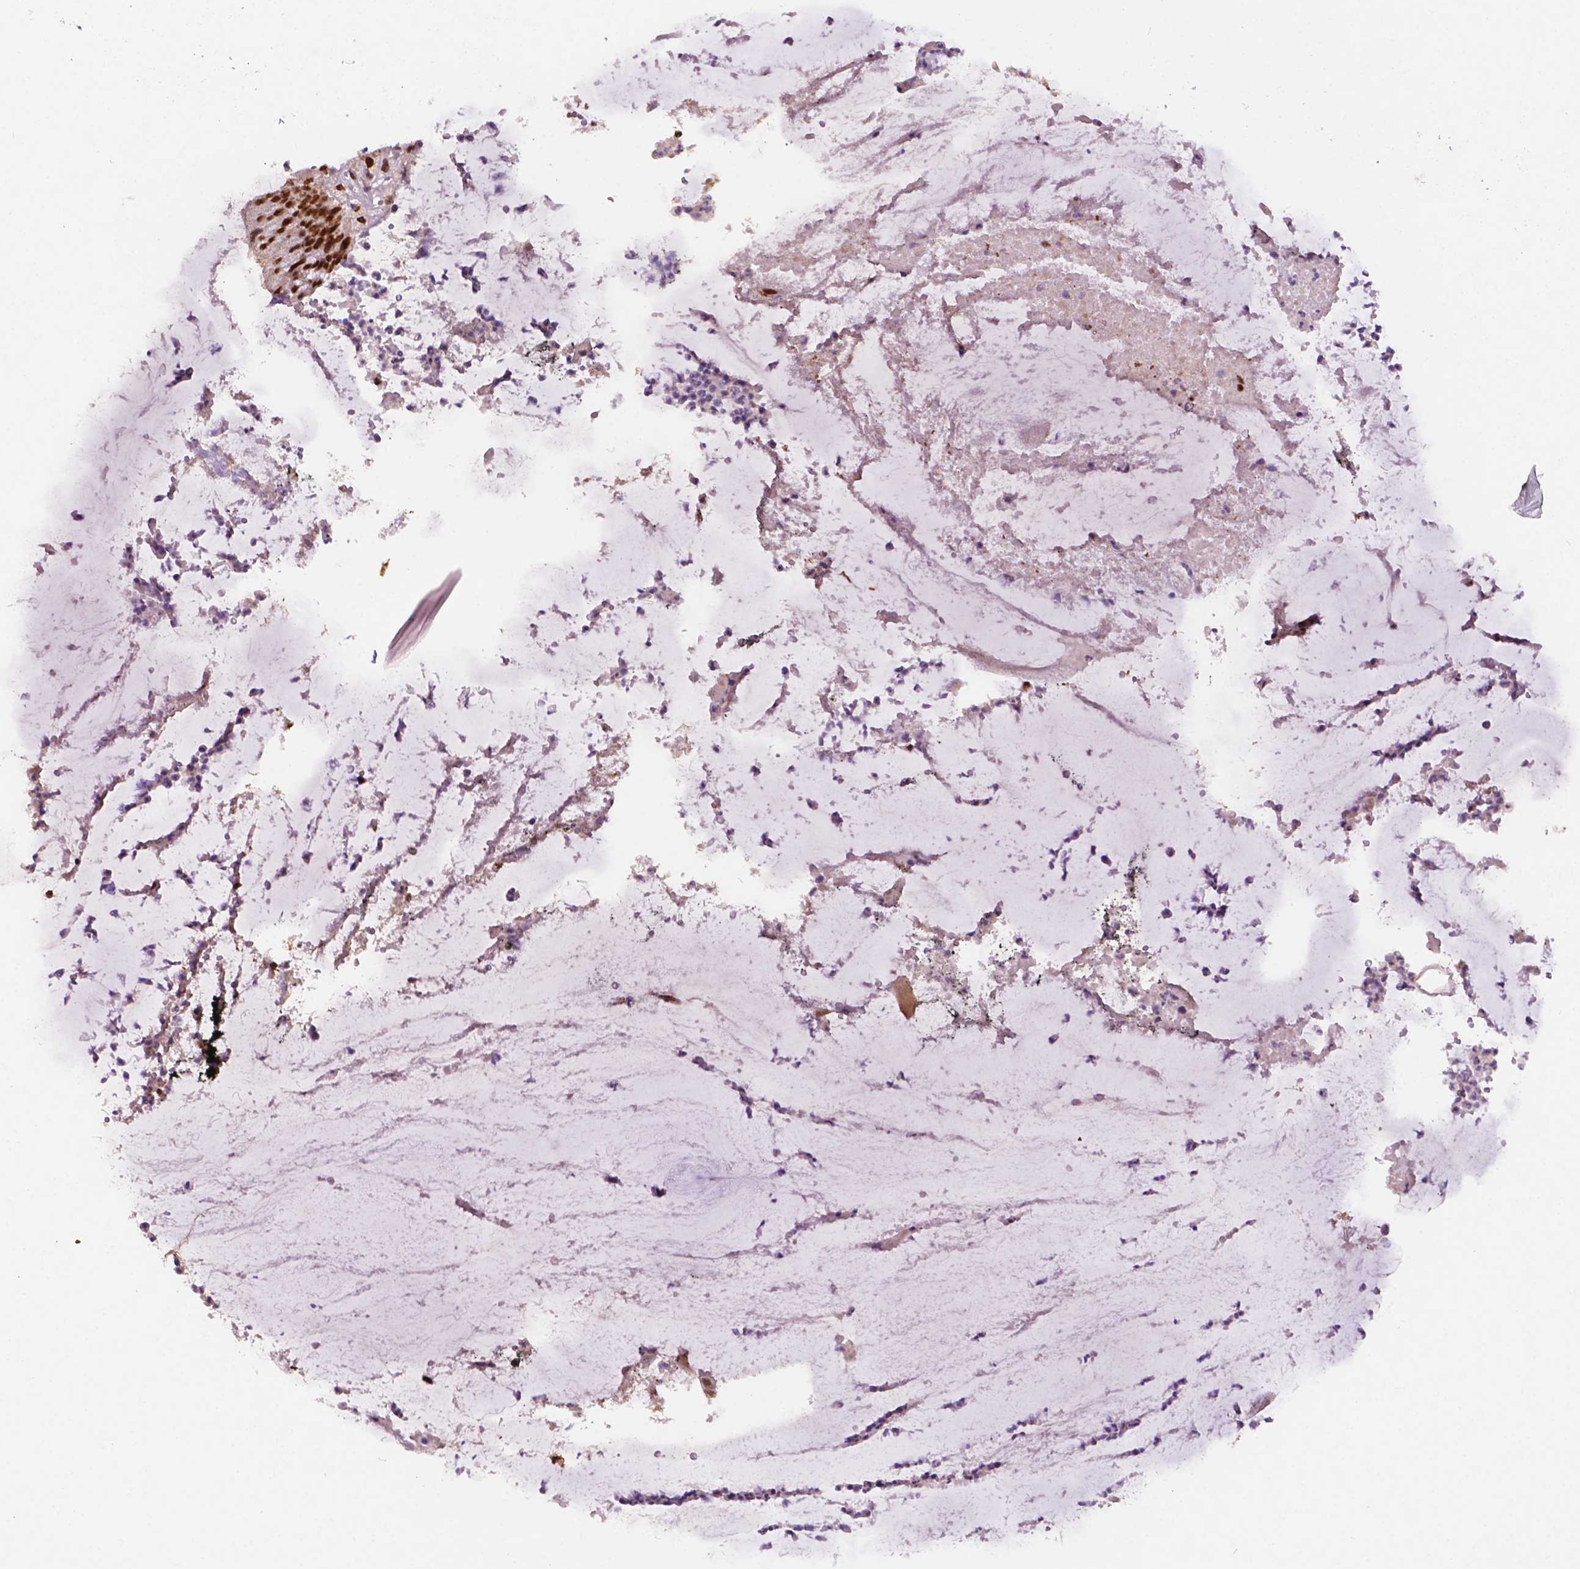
{"staining": {"intensity": "strong", "quantity": "25%-75%", "location": "nuclear"}, "tissue": "colorectal cancer", "cell_type": "Tumor cells", "image_type": "cancer", "snomed": [{"axis": "morphology", "description": "Adenocarcinoma, NOS"}, {"axis": "topography", "description": "Colon"}], "caption": "IHC photomicrograph of adenocarcinoma (colorectal) stained for a protein (brown), which demonstrates high levels of strong nuclear expression in about 25%-75% of tumor cells.", "gene": "MLH1", "patient": {"sex": "female", "age": 43}}